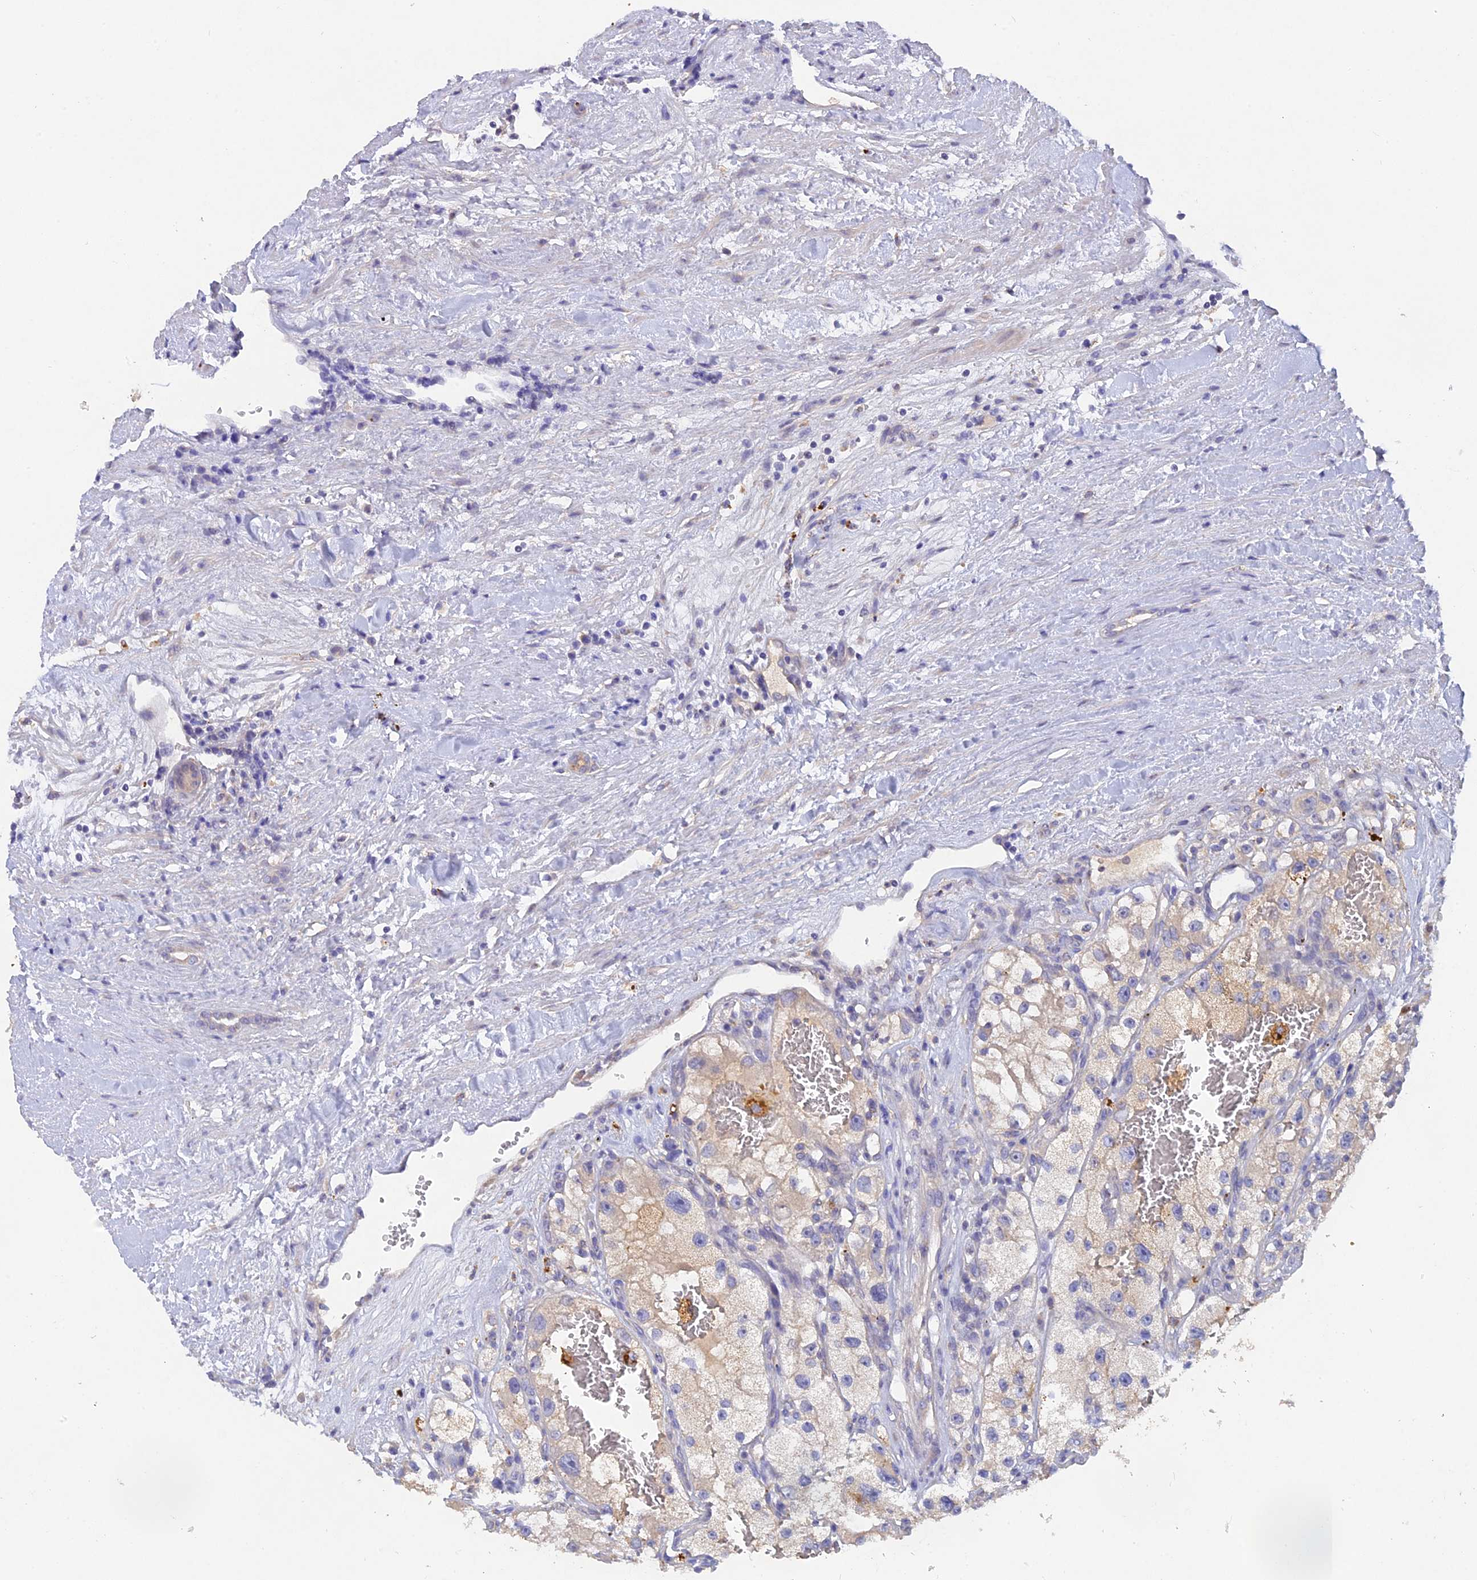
{"staining": {"intensity": "negative", "quantity": "none", "location": "none"}, "tissue": "renal cancer", "cell_type": "Tumor cells", "image_type": "cancer", "snomed": [{"axis": "morphology", "description": "Adenocarcinoma, NOS"}, {"axis": "topography", "description": "Kidney"}], "caption": "Tumor cells are negative for brown protein staining in renal adenocarcinoma.", "gene": "SLC26A4", "patient": {"sex": "female", "age": 57}}